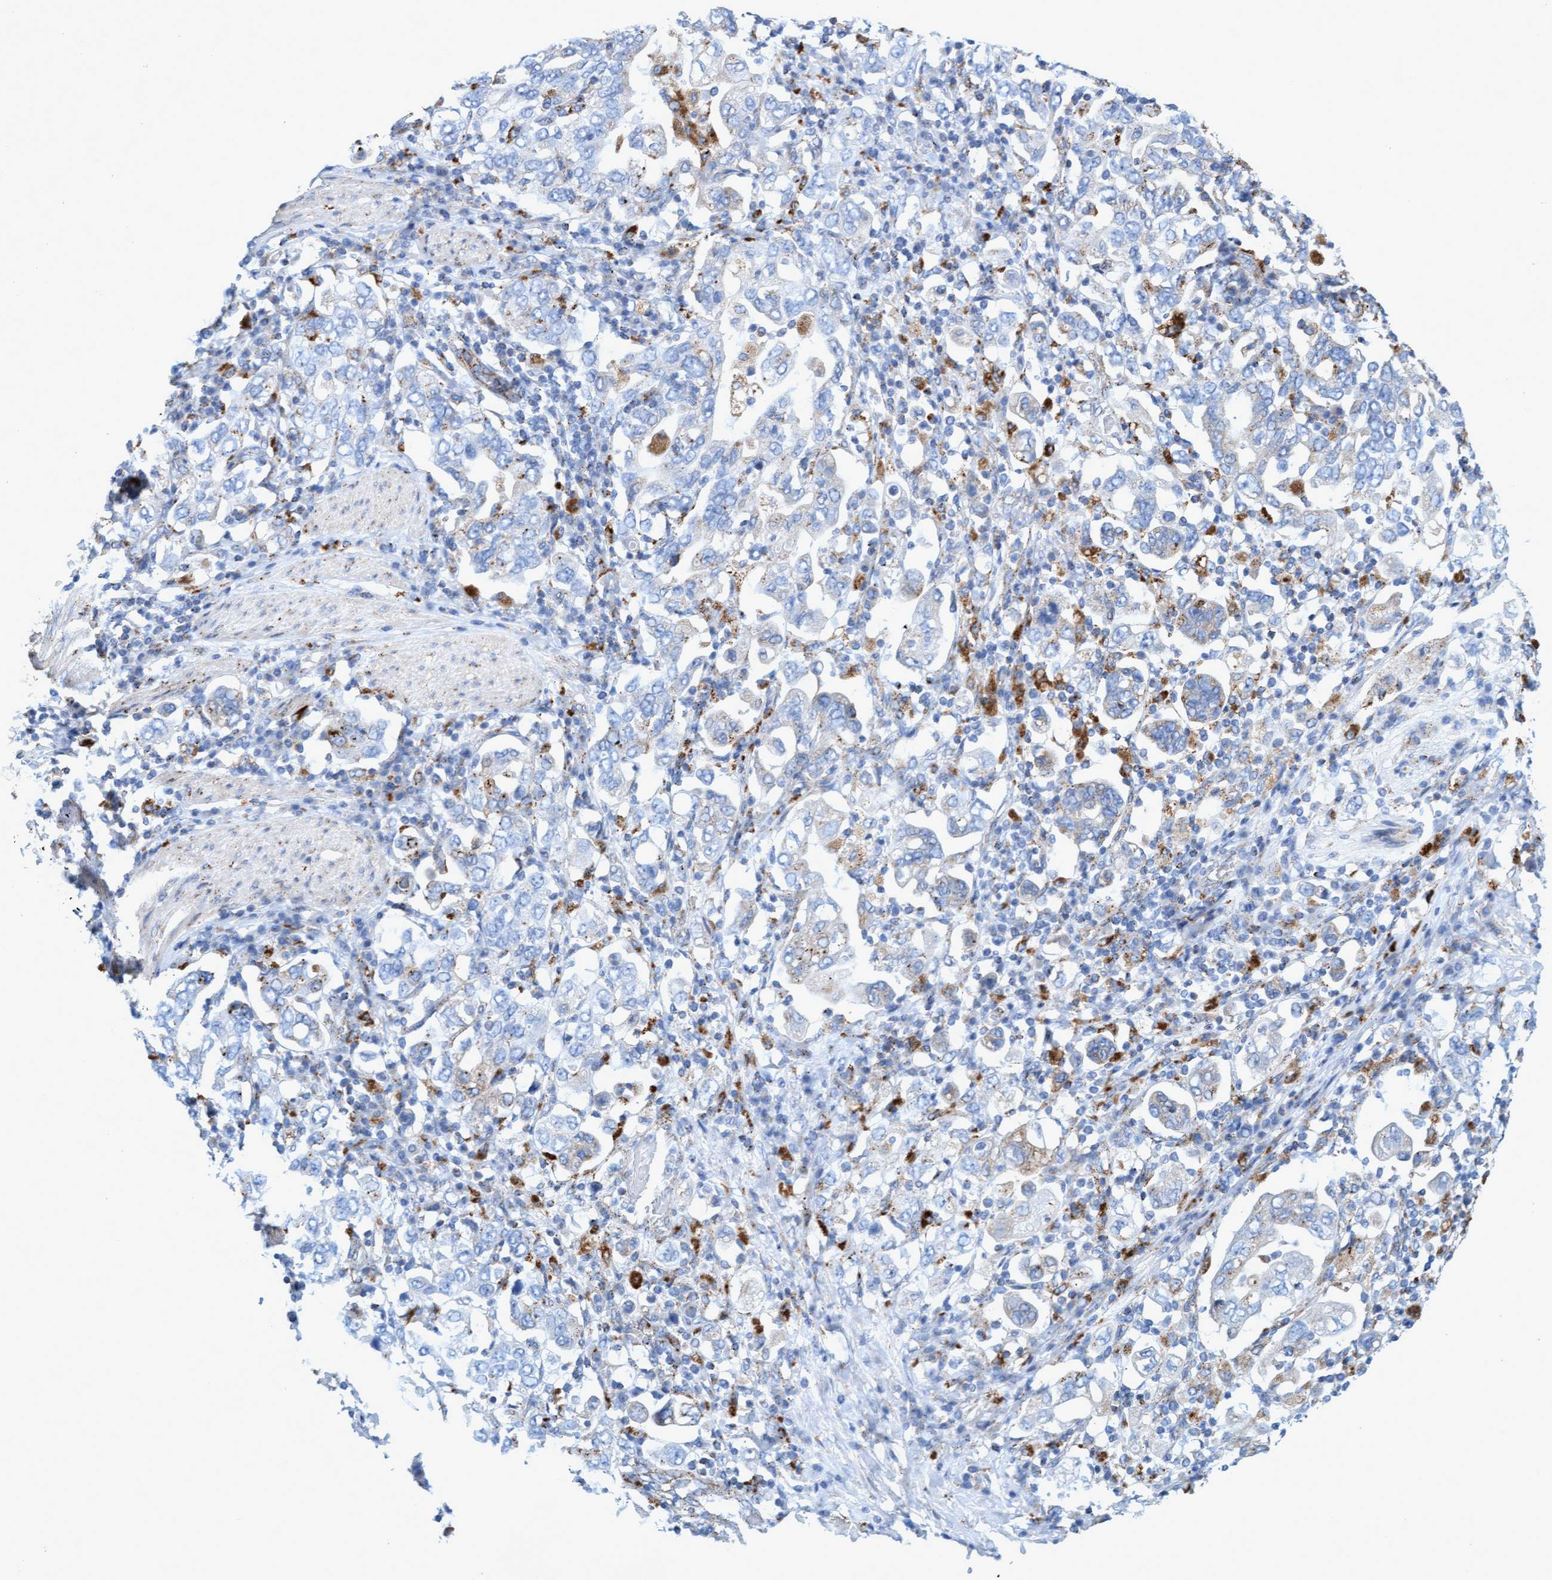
{"staining": {"intensity": "moderate", "quantity": "<25%", "location": "cytoplasmic/membranous"}, "tissue": "stomach cancer", "cell_type": "Tumor cells", "image_type": "cancer", "snomed": [{"axis": "morphology", "description": "Adenocarcinoma, NOS"}, {"axis": "topography", "description": "Stomach, upper"}], "caption": "A brown stain labels moderate cytoplasmic/membranous expression of a protein in adenocarcinoma (stomach) tumor cells.", "gene": "SGSH", "patient": {"sex": "male", "age": 62}}